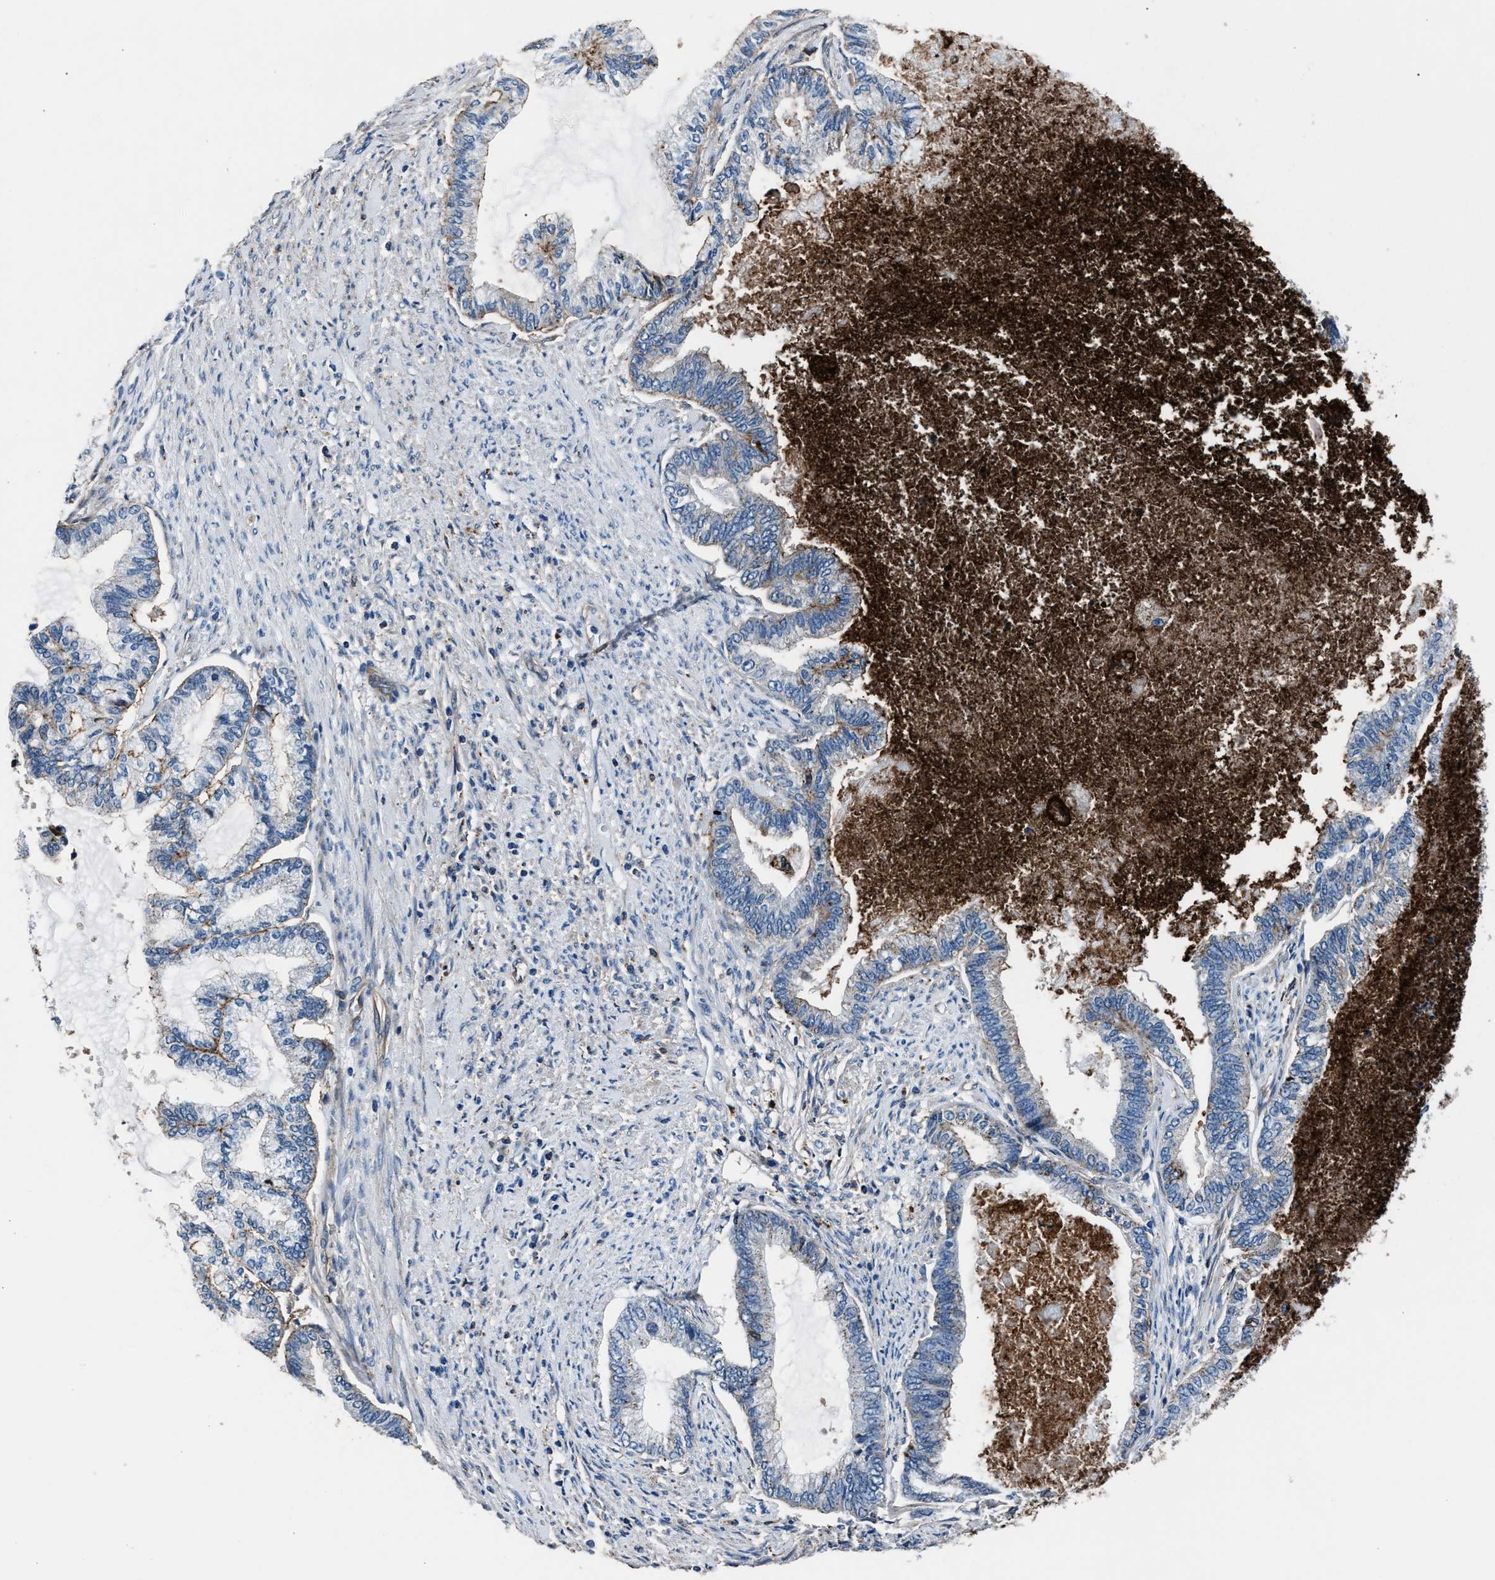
{"staining": {"intensity": "negative", "quantity": "none", "location": "none"}, "tissue": "endometrial cancer", "cell_type": "Tumor cells", "image_type": "cancer", "snomed": [{"axis": "morphology", "description": "Adenocarcinoma, NOS"}, {"axis": "topography", "description": "Endometrium"}], "caption": "Tumor cells show no significant protein positivity in endometrial cancer.", "gene": "MFSD11", "patient": {"sex": "female", "age": 86}}